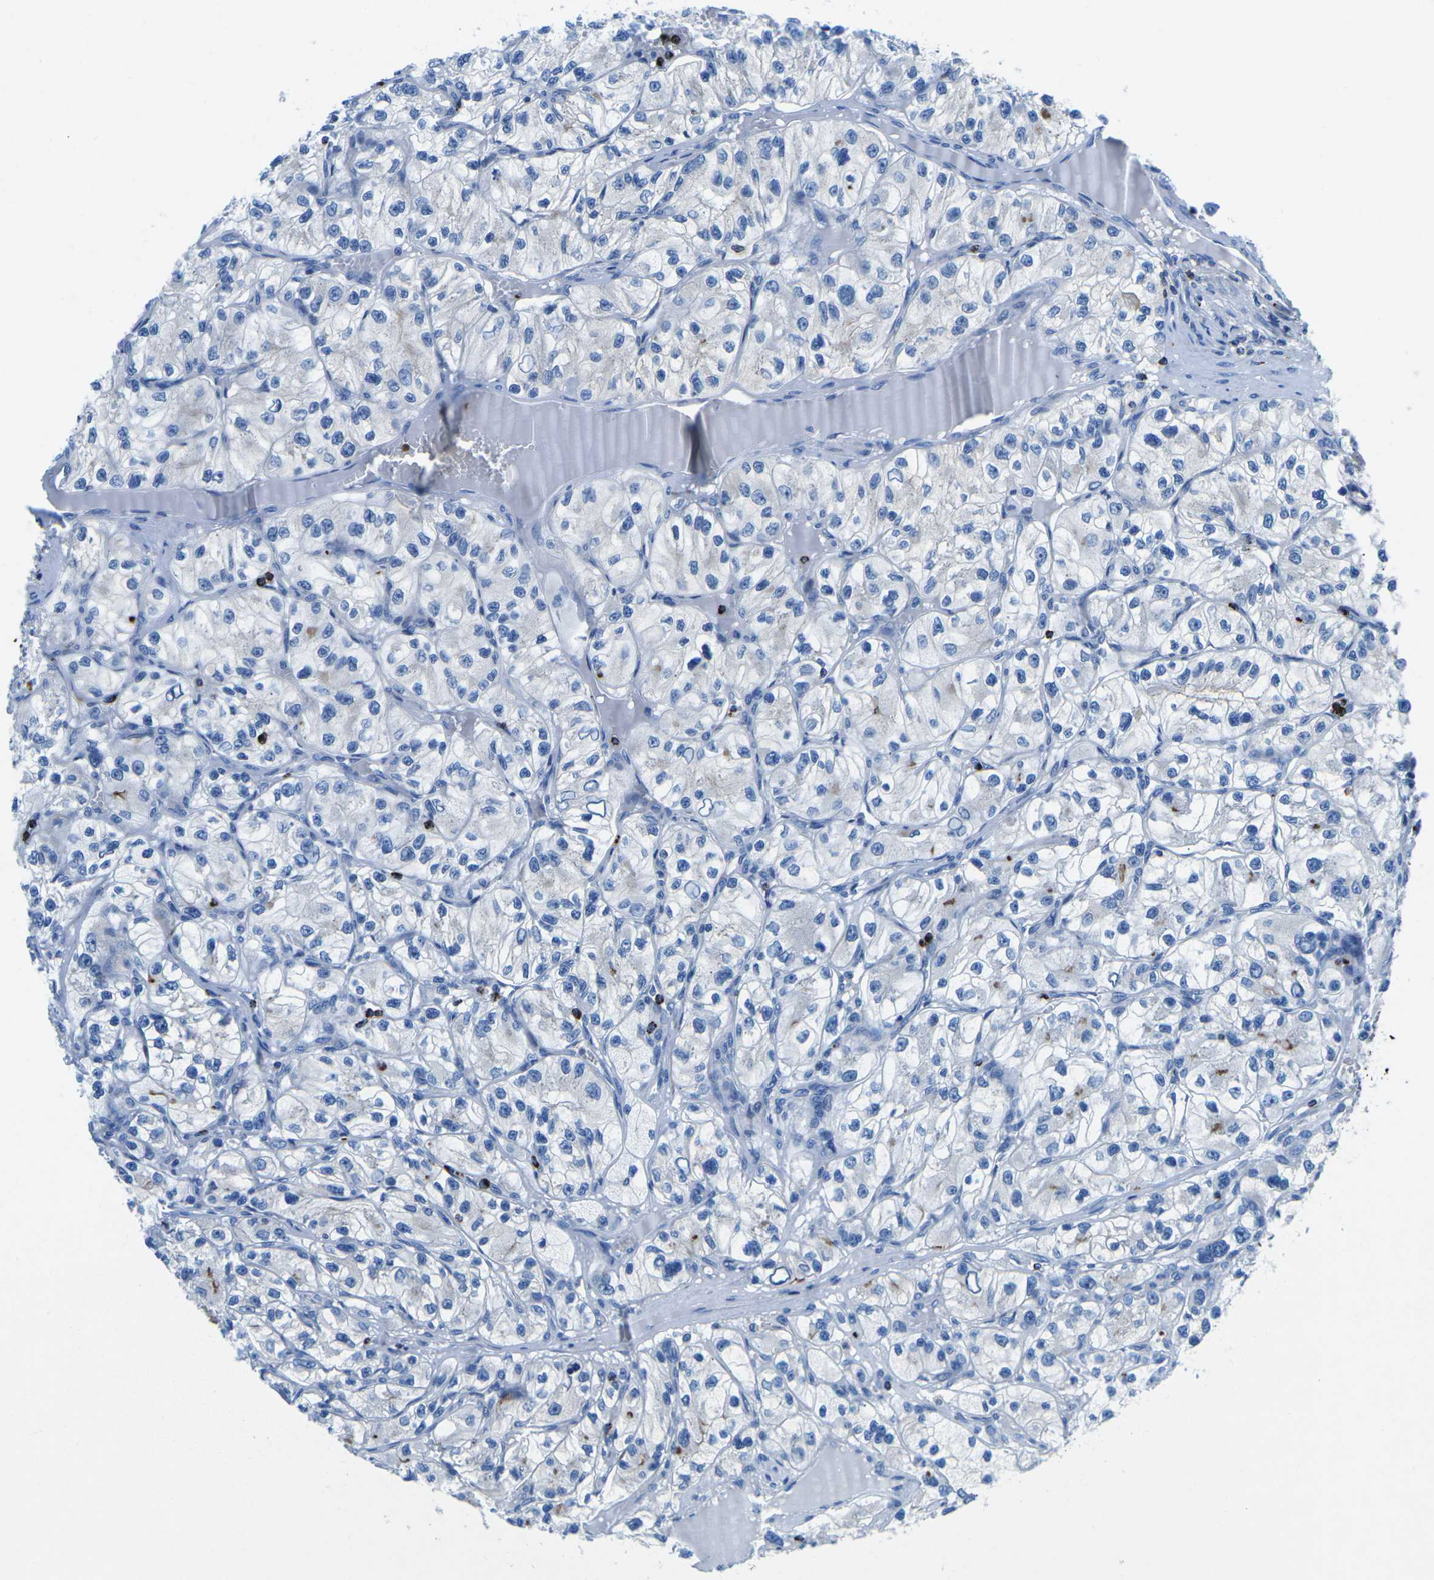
{"staining": {"intensity": "negative", "quantity": "none", "location": "none"}, "tissue": "renal cancer", "cell_type": "Tumor cells", "image_type": "cancer", "snomed": [{"axis": "morphology", "description": "Adenocarcinoma, NOS"}, {"axis": "topography", "description": "Kidney"}], "caption": "Protein analysis of renal cancer demonstrates no significant staining in tumor cells. (Stains: DAB immunohistochemistry with hematoxylin counter stain, Microscopy: brightfield microscopy at high magnification).", "gene": "MC4R", "patient": {"sex": "female", "age": 57}}